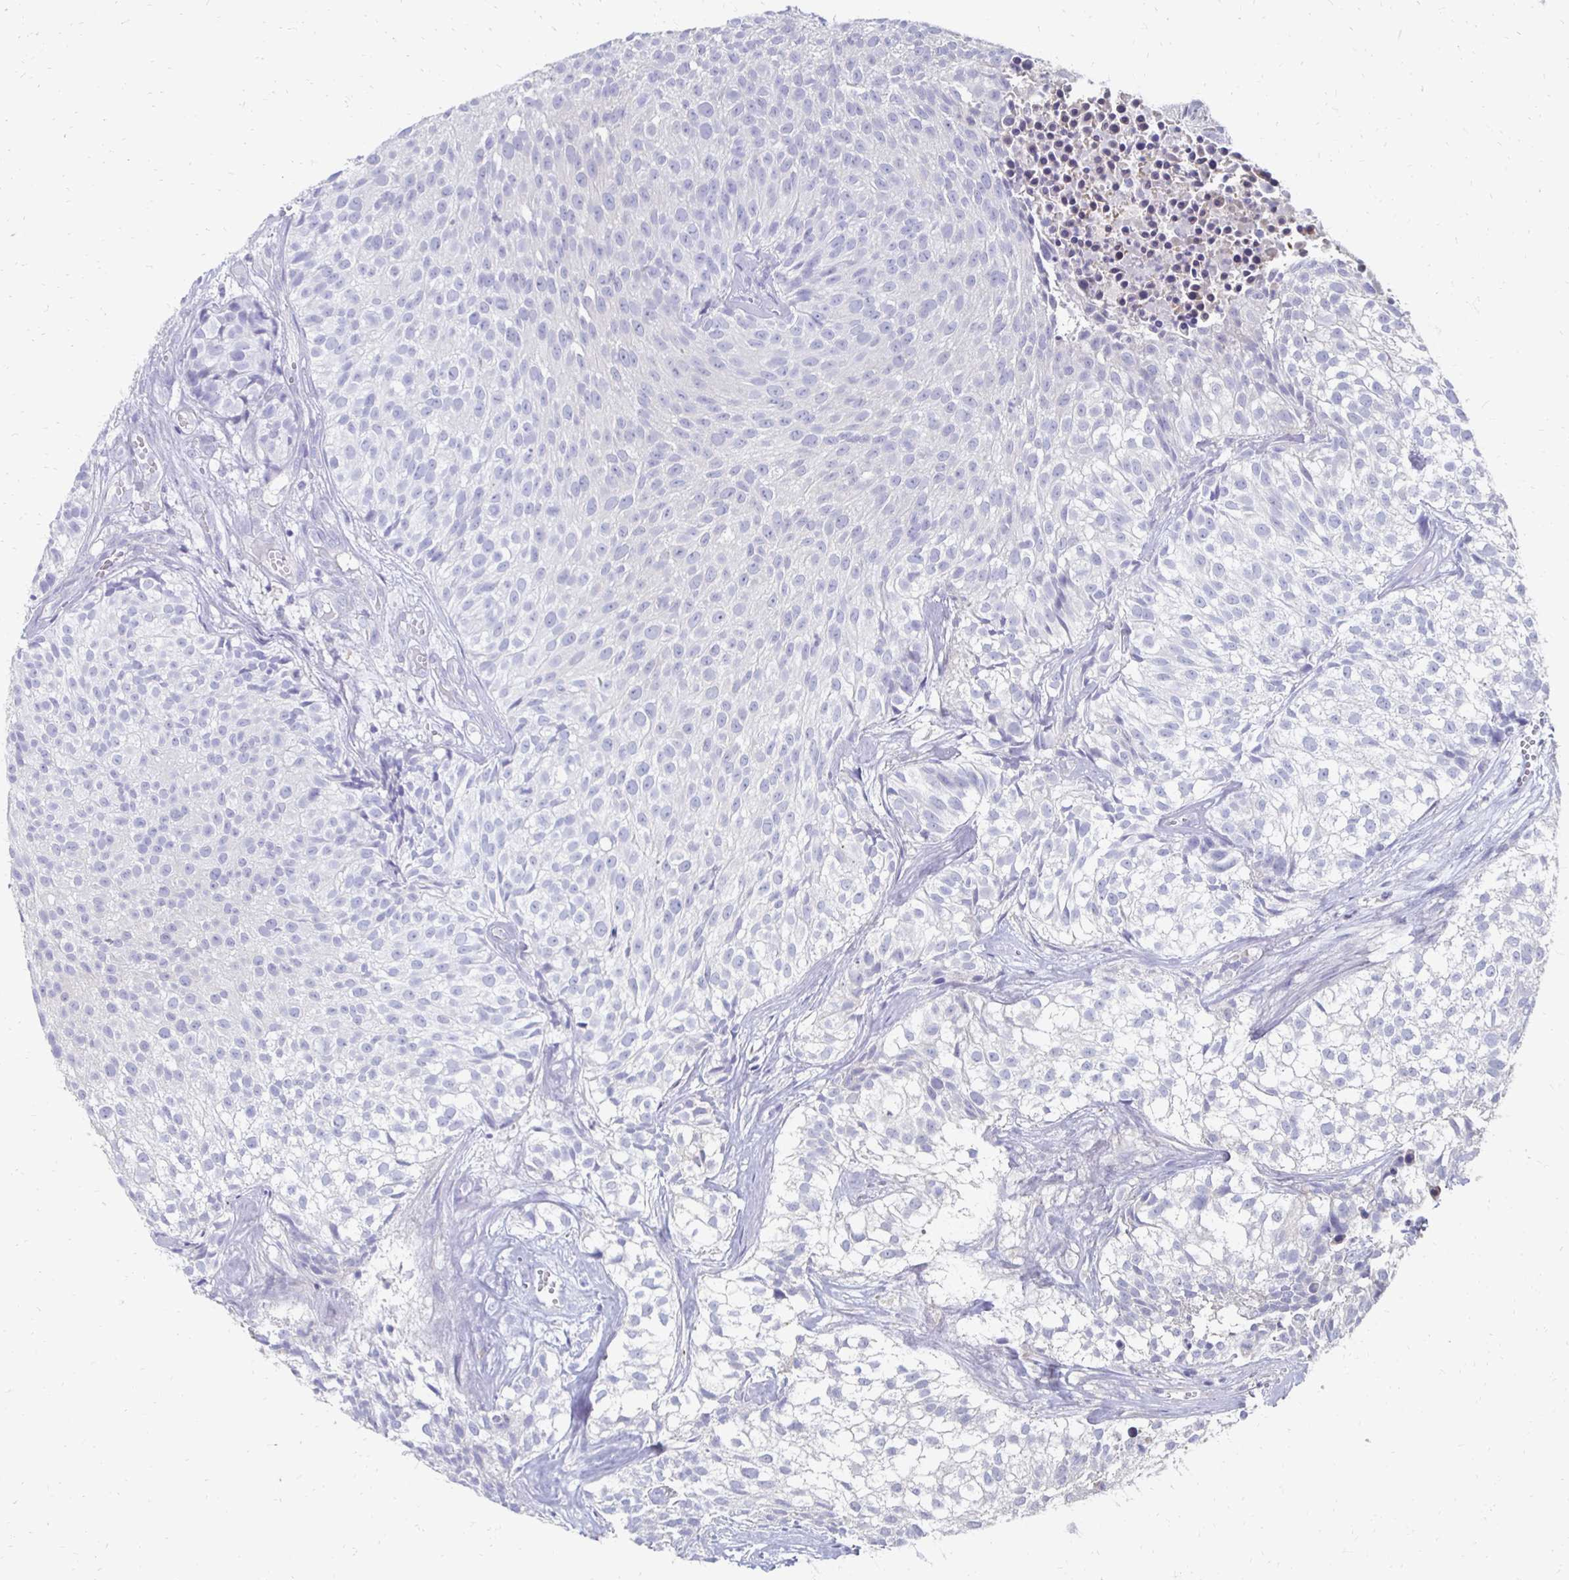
{"staining": {"intensity": "negative", "quantity": "none", "location": "none"}, "tissue": "urothelial cancer", "cell_type": "Tumor cells", "image_type": "cancer", "snomed": [{"axis": "morphology", "description": "Urothelial carcinoma, Low grade"}, {"axis": "topography", "description": "Urinary bladder"}], "caption": "IHC micrograph of urothelial carcinoma (low-grade) stained for a protein (brown), which displays no expression in tumor cells.", "gene": "SYCP3", "patient": {"sex": "male", "age": 70}}